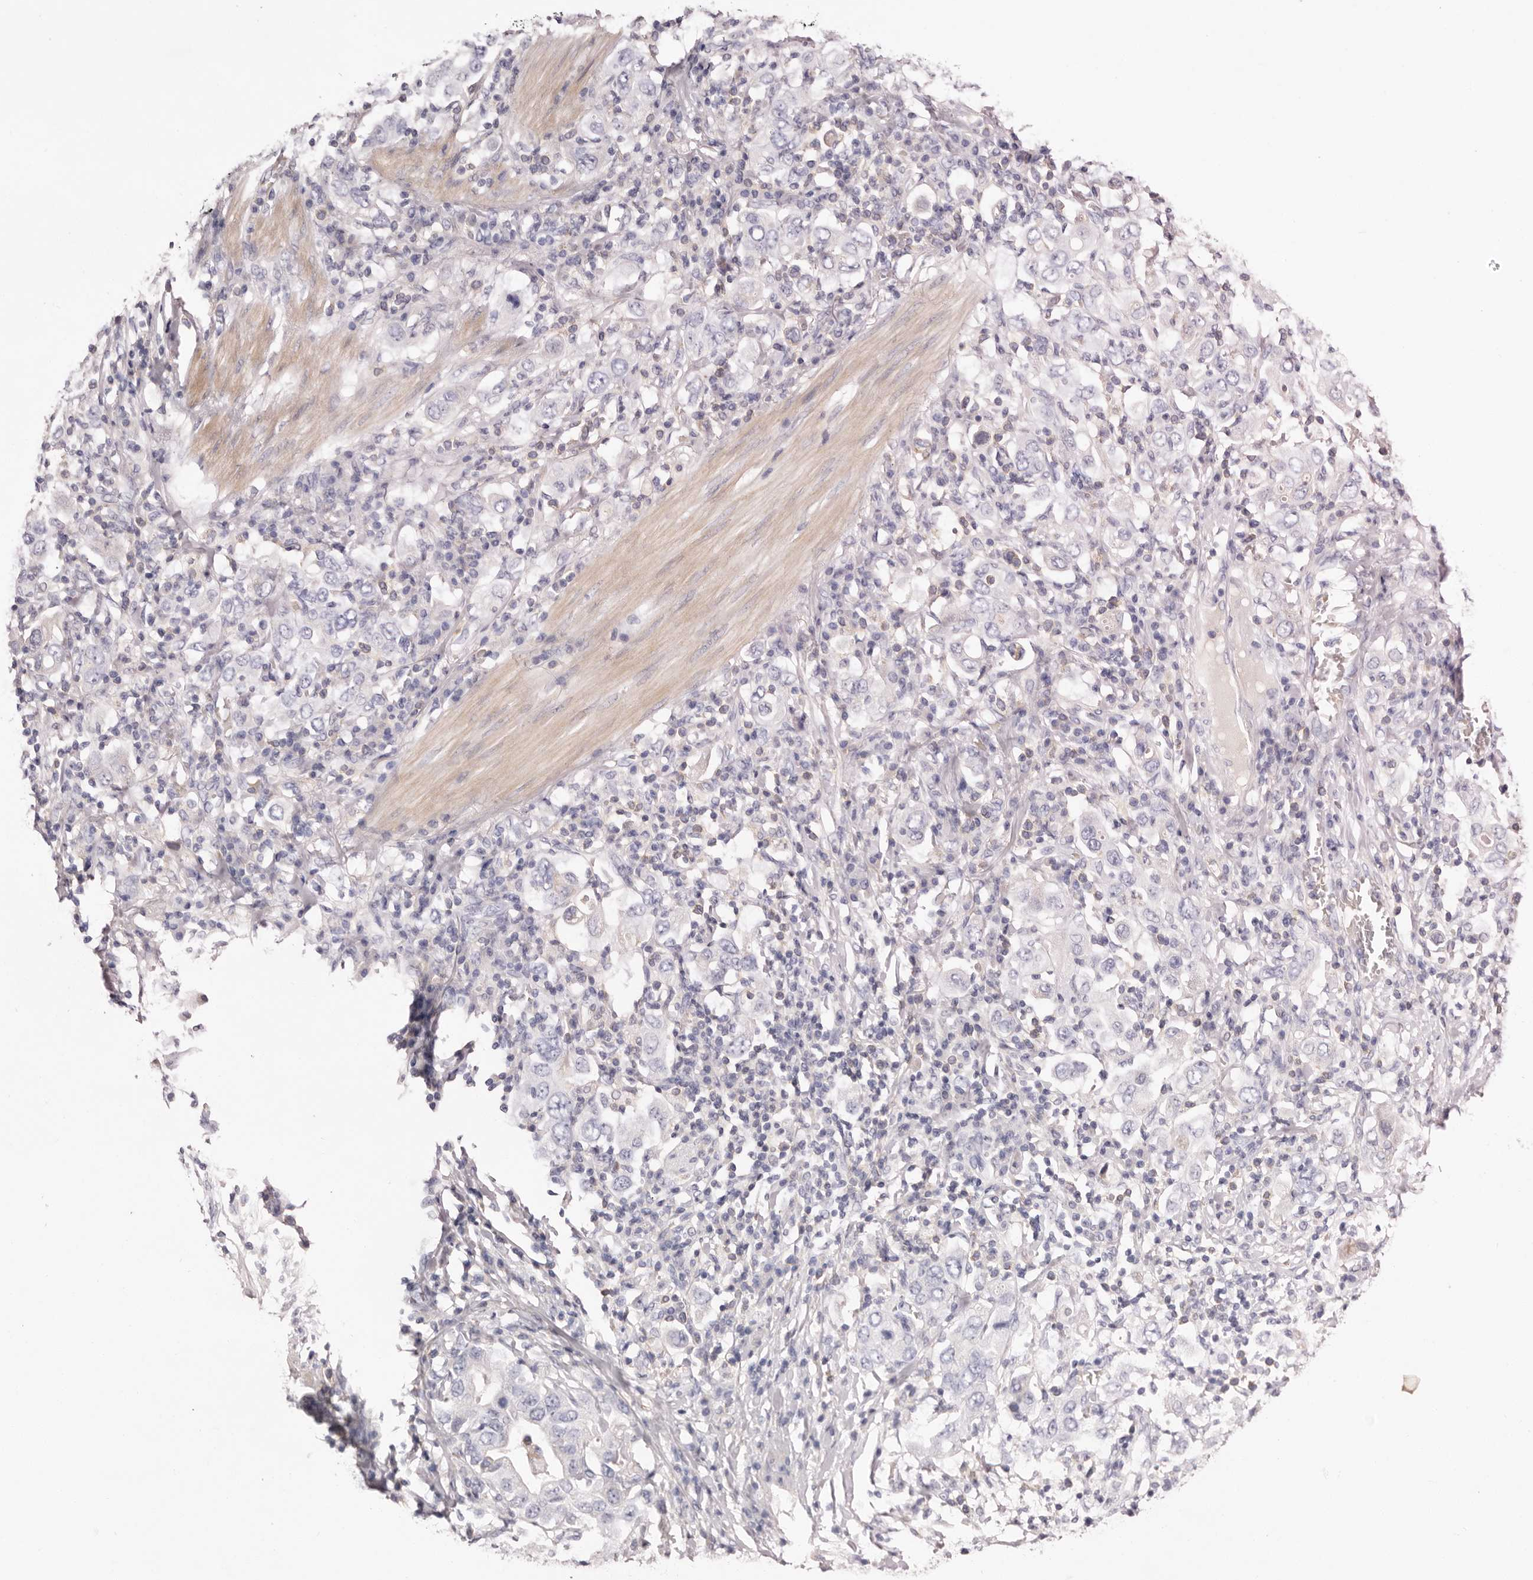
{"staining": {"intensity": "negative", "quantity": "none", "location": "none"}, "tissue": "stomach cancer", "cell_type": "Tumor cells", "image_type": "cancer", "snomed": [{"axis": "morphology", "description": "Adenocarcinoma, NOS"}, {"axis": "topography", "description": "Stomach, upper"}], "caption": "The IHC micrograph has no significant positivity in tumor cells of stomach cancer tissue.", "gene": "S1PR5", "patient": {"sex": "male", "age": 62}}